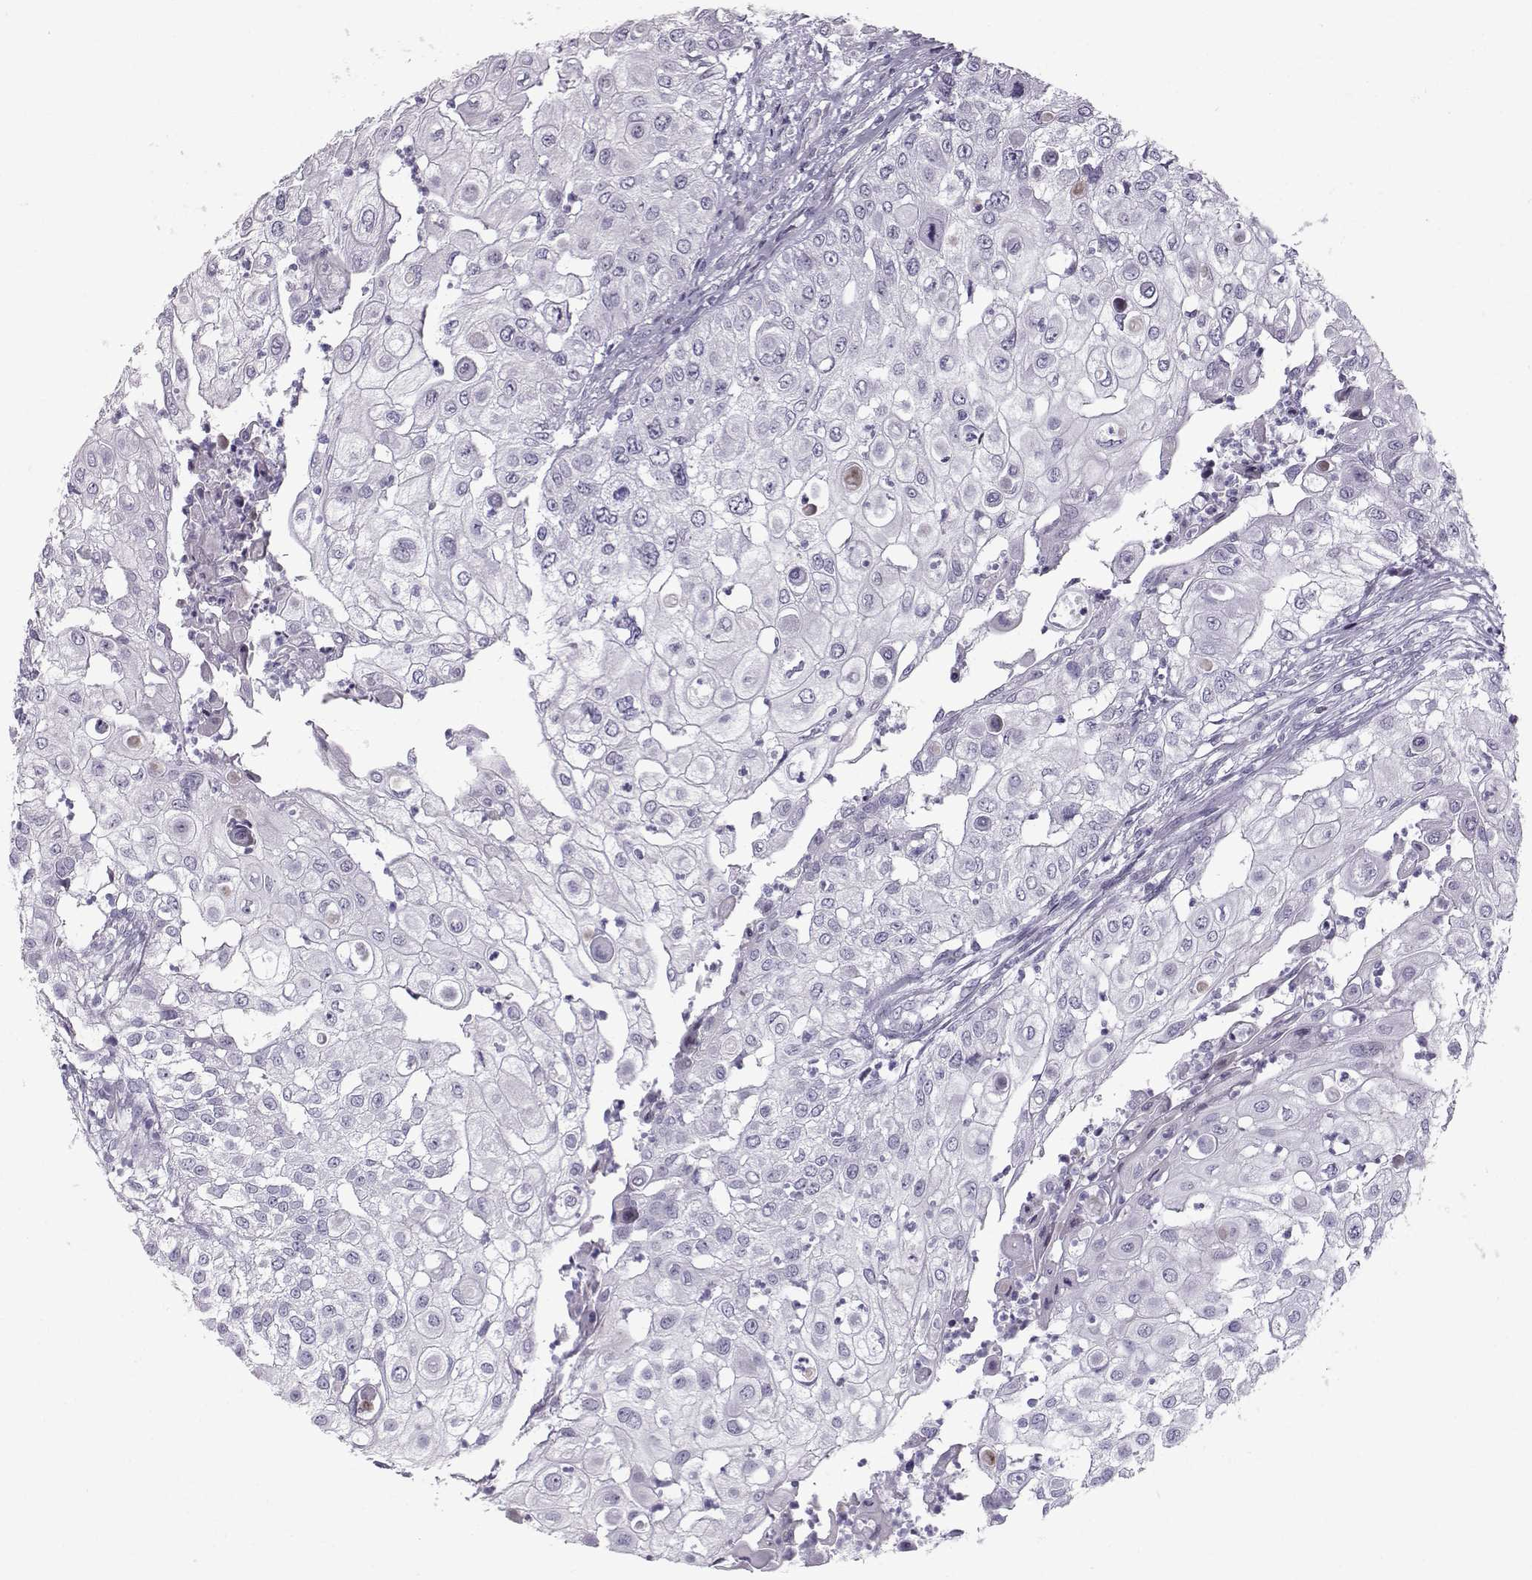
{"staining": {"intensity": "negative", "quantity": "none", "location": "none"}, "tissue": "urothelial cancer", "cell_type": "Tumor cells", "image_type": "cancer", "snomed": [{"axis": "morphology", "description": "Urothelial carcinoma, High grade"}, {"axis": "topography", "description": "Urinary bladder"}], "caption": "Immunohistochemistry (IHC) of human urothelial cancer reveals no positivity in tumor cells.", "gene": "DMRT3", "patient": {"sex": "female", "age": 79}}